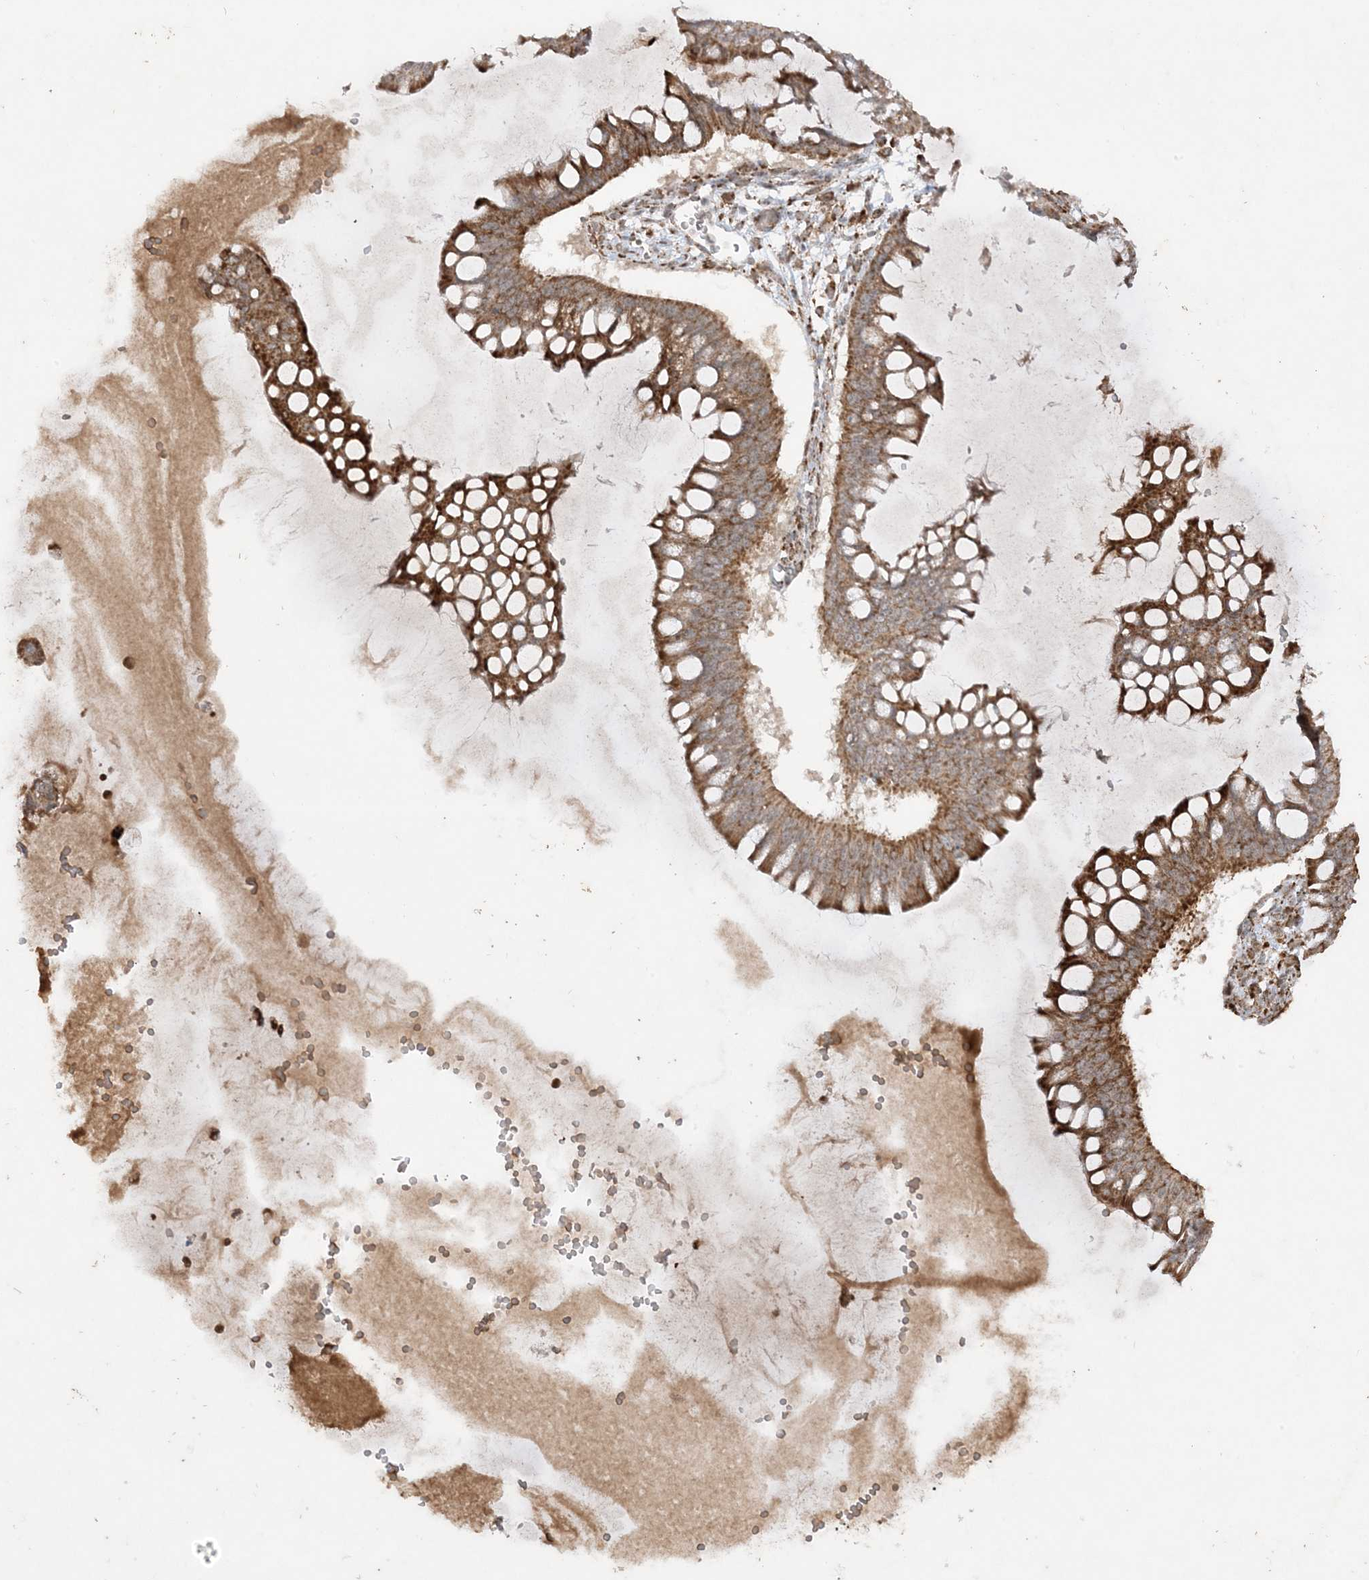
{"staining": {"intensity": "strong", "quantity": ">75%", "location": "cytoplasmic/membranous"}, "tissue": "ovarian cancer", "cell_type": "Tumor cells", "image_type": "cancer", "snomed": [{"axis": "morphology", "description": "Cystadenocarcinoma, mucinous, NOS"}, {"axis": "topography", "description": "Ovary"}], "caption": "Ovarian mucinous cystadenocarcinoma tissue displays strong cytoplasmic/membranous expression in about >75% of tumor cells, visualized by immunohistochemistry.", "gene": "NDUFAF3", "patient": {"sex": "female", "age": 73}}